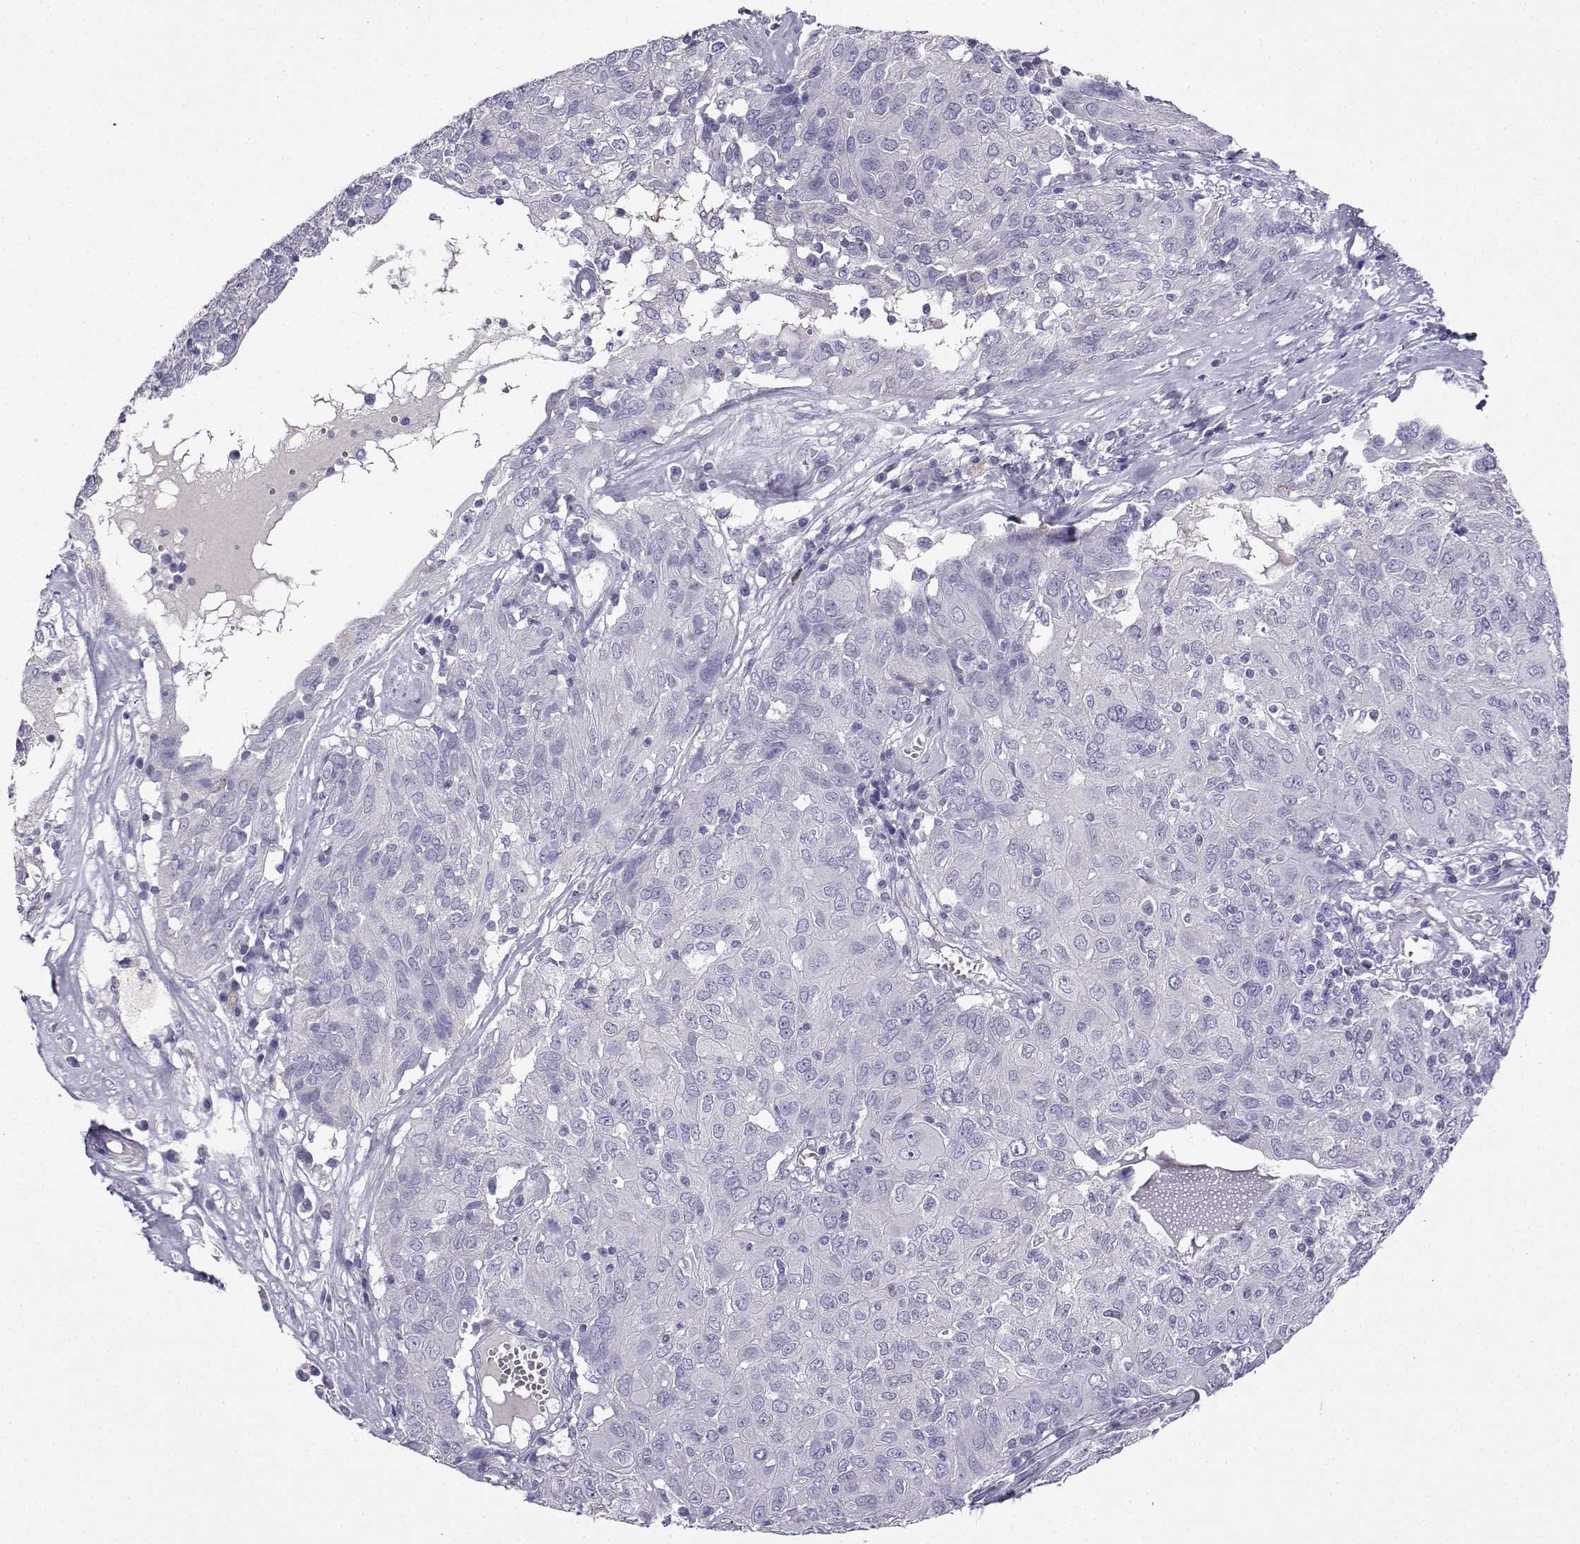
{"staining": {"intensity": "negative", "quantity": "none", "location": "none"}, "tissue": "ovarian cancer", "cell_type": "Tumor cells", "image_type": "cancer", "snomed": [{"axis": "morphology", "description": "Carcinoma, endometroid"}, {"axis": "topography", "description": "Ovary"}], "caption": "High magnification brightfield microscopy of ovarian endometroid carcinoma stained with DAB (3,3'-diaminobenzidine) (brown) and counterstained with hematoxylin (blue): tumor cells show no significant expression. Brightfield microscopy of immunohistochemistry (IHC) stained with DAB (brown) and hematoxylin (blue), captured at high magnification.", "gene": "LINGO1", "patient": {"sex": "female", "age": 50}}